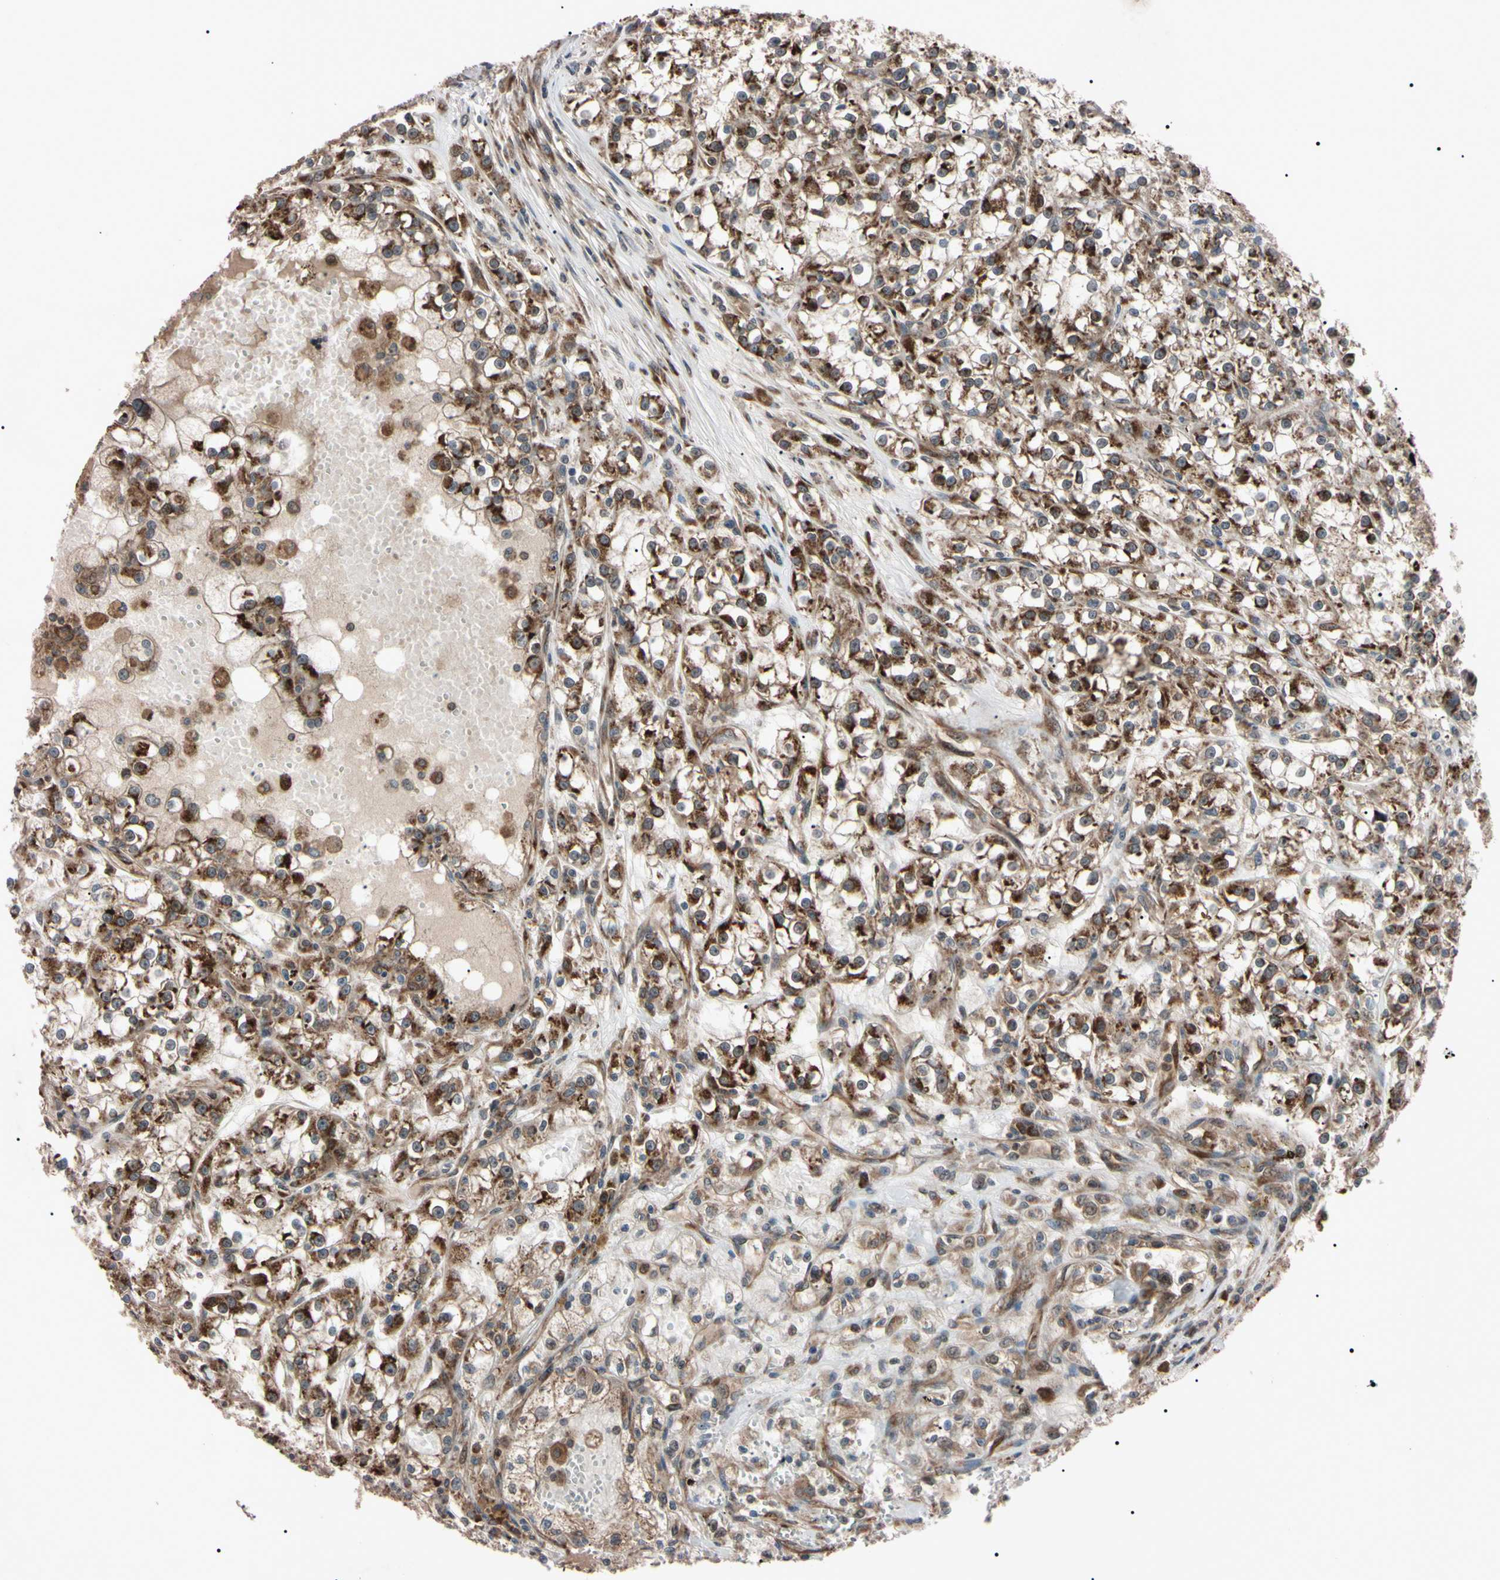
{"staining": {"intensity": "strong", "quantity": ">75%", "location": "cytoplasmic/membranous"}, "tissue": "renal cancer", "cell_type": "Tumor cells", "image_type": "cancer", "snomed": [{"axis": "morphology", "description": "Adenocarcinoma, NOS"}, {"axis": "topography", "description": "Kidney"}], "caption": "Brown immunohistochemical staining in human renal cancer exhibits strong cytoplasmic/membranous positivity in approximately >75% of tumor cells.", "gene": "GUCY1B1", "patient": {"sex": "female", "age": 52}}